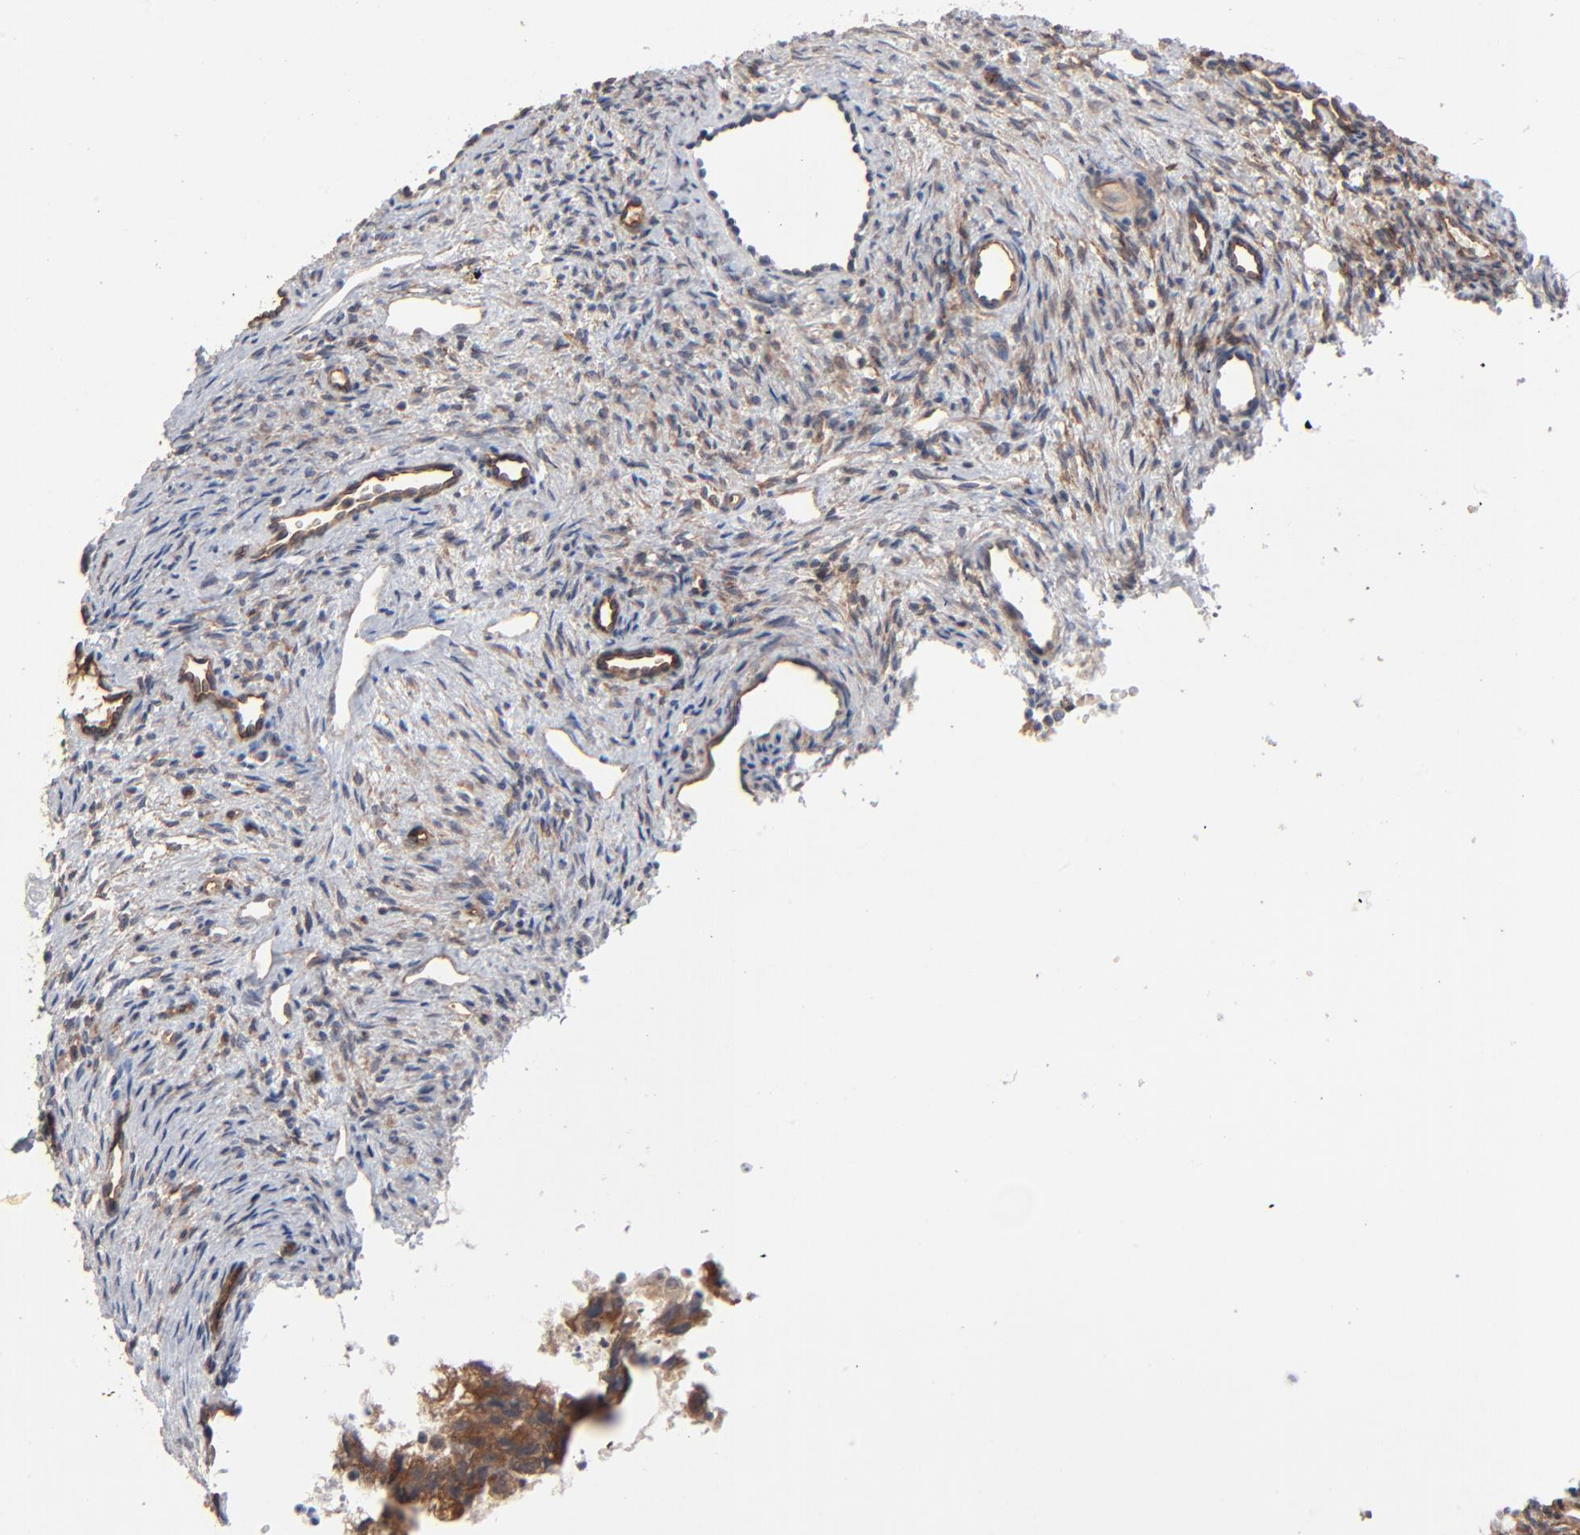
{"staining": {"intensity": "weak", "quantity": ">75%", "location": "cytoplasmic/membranous"}, "tissue": "ovary", "cell_type": "Follicle cells", "image_type": "normal", "snomed": [{"axis": "morphology", "description": "Normal tissue, NOS"}, {"axis": "topography", "description": "Ovary"}], "caption": "Ovary stained with a brown dye demonstrates weak cytoplasmic/membranous positive expression in about >75% of follicle cells.", "gene": "ABLIM3", "patient": {"sex": "female", "age": 33}}